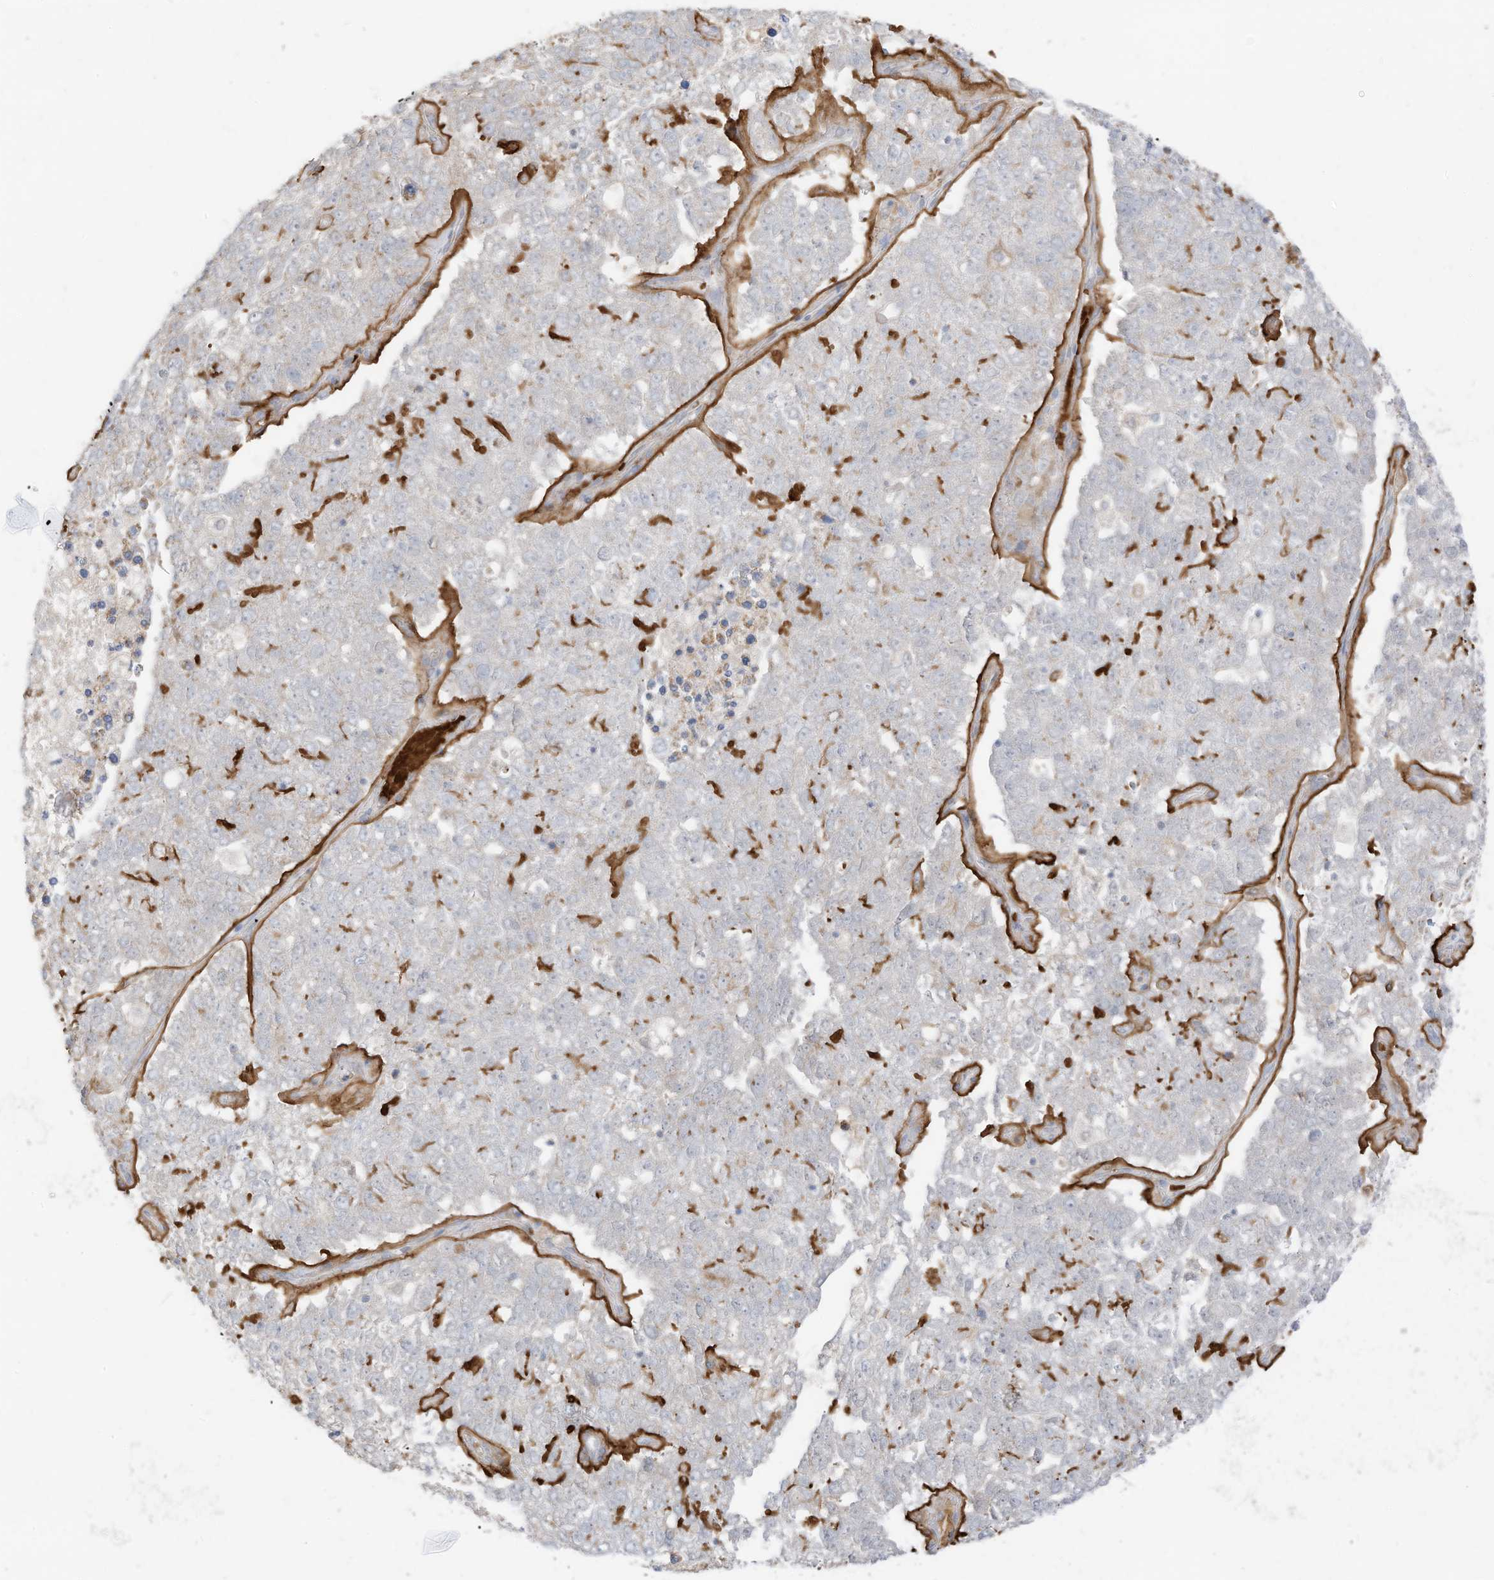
{"staining": {"intensity": "moderate", "quantity": "<25%", "location": "cytoplasmic/membranous"}, "tissue": "pancreatic cancer", "cell_type": "Tumor cells", "image_type": "cancer", "snomed": [{"axis": "morphology", "description": "Adenocarcinoma, NOS"}, {"axis": "topography", "description": "Pancreas"}], "caption": "This photomicrograph reveals IHC staining of human adenocarcinoma (pancreatic), with low moderate cytoplasmic/membranous staining in approximately <25% of tumor cells.", "gene": "MTUS2", "patient": {"sex": "female", "age": 61}}